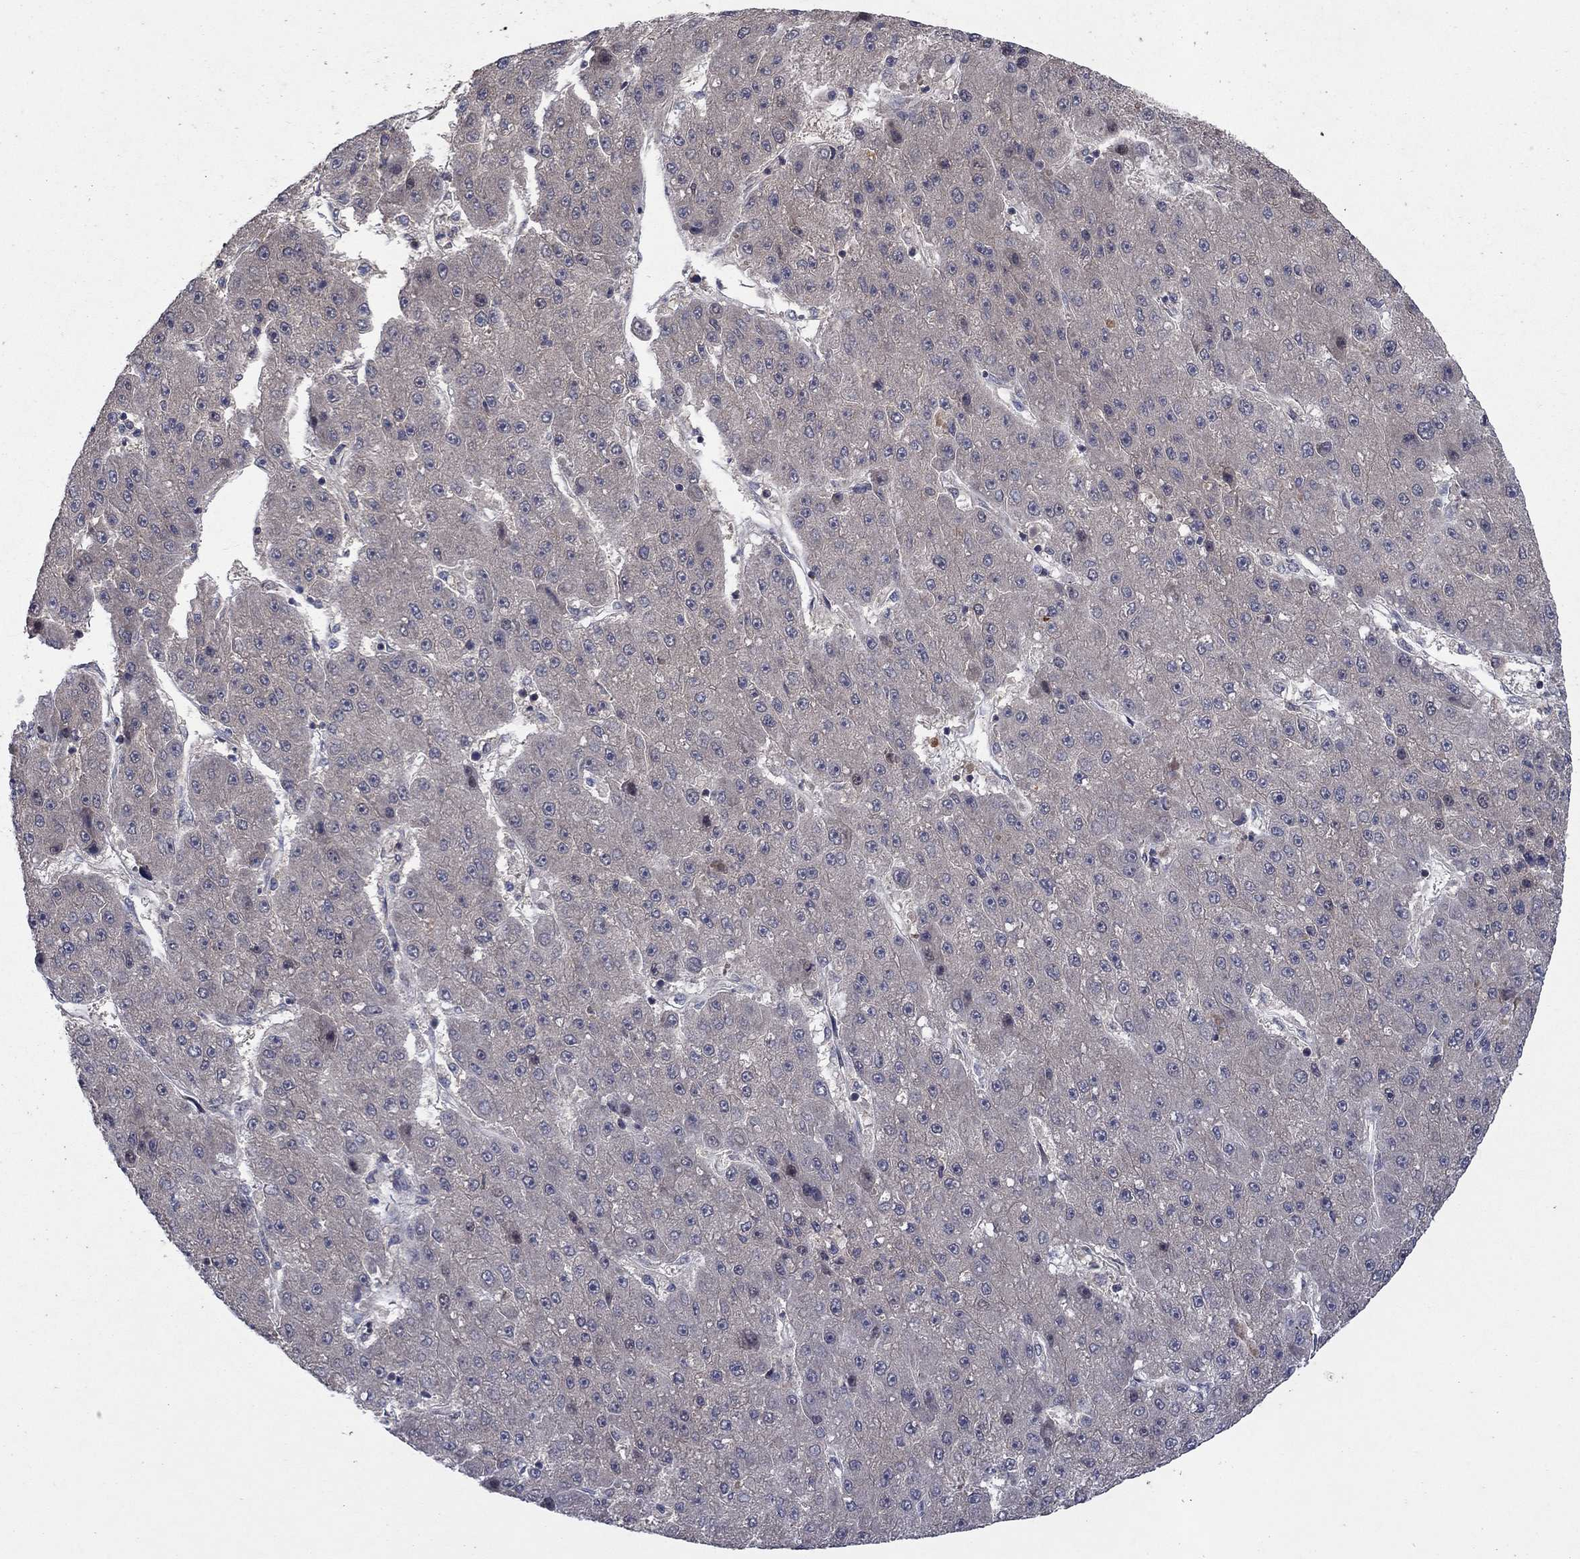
{"staining": {"intensity": "negative", "quantity": "none", "location": "none"}, "tissue": "liver cancer", "cell_type": "Tumor cells", "image_type": "cancer", "snomed": [{"axis": "morphology", "description": "Carcinoma, Hepatocellular, NOS"}, {"axis": "topography", "description": "Liver"}], "caption": "Immunohistochemistry of human liver hepatocellular carcinoma shows no staining in tumor cells. (Stains: DAB (3,3'-diaminobenzidine) immunohistochemistry (IHC) with hematoxylin counter stain, Microscopy: brightfield microscopy at high magnification).", "gene": "IAH1", "patient": {"sex": "male", "age": 67}}